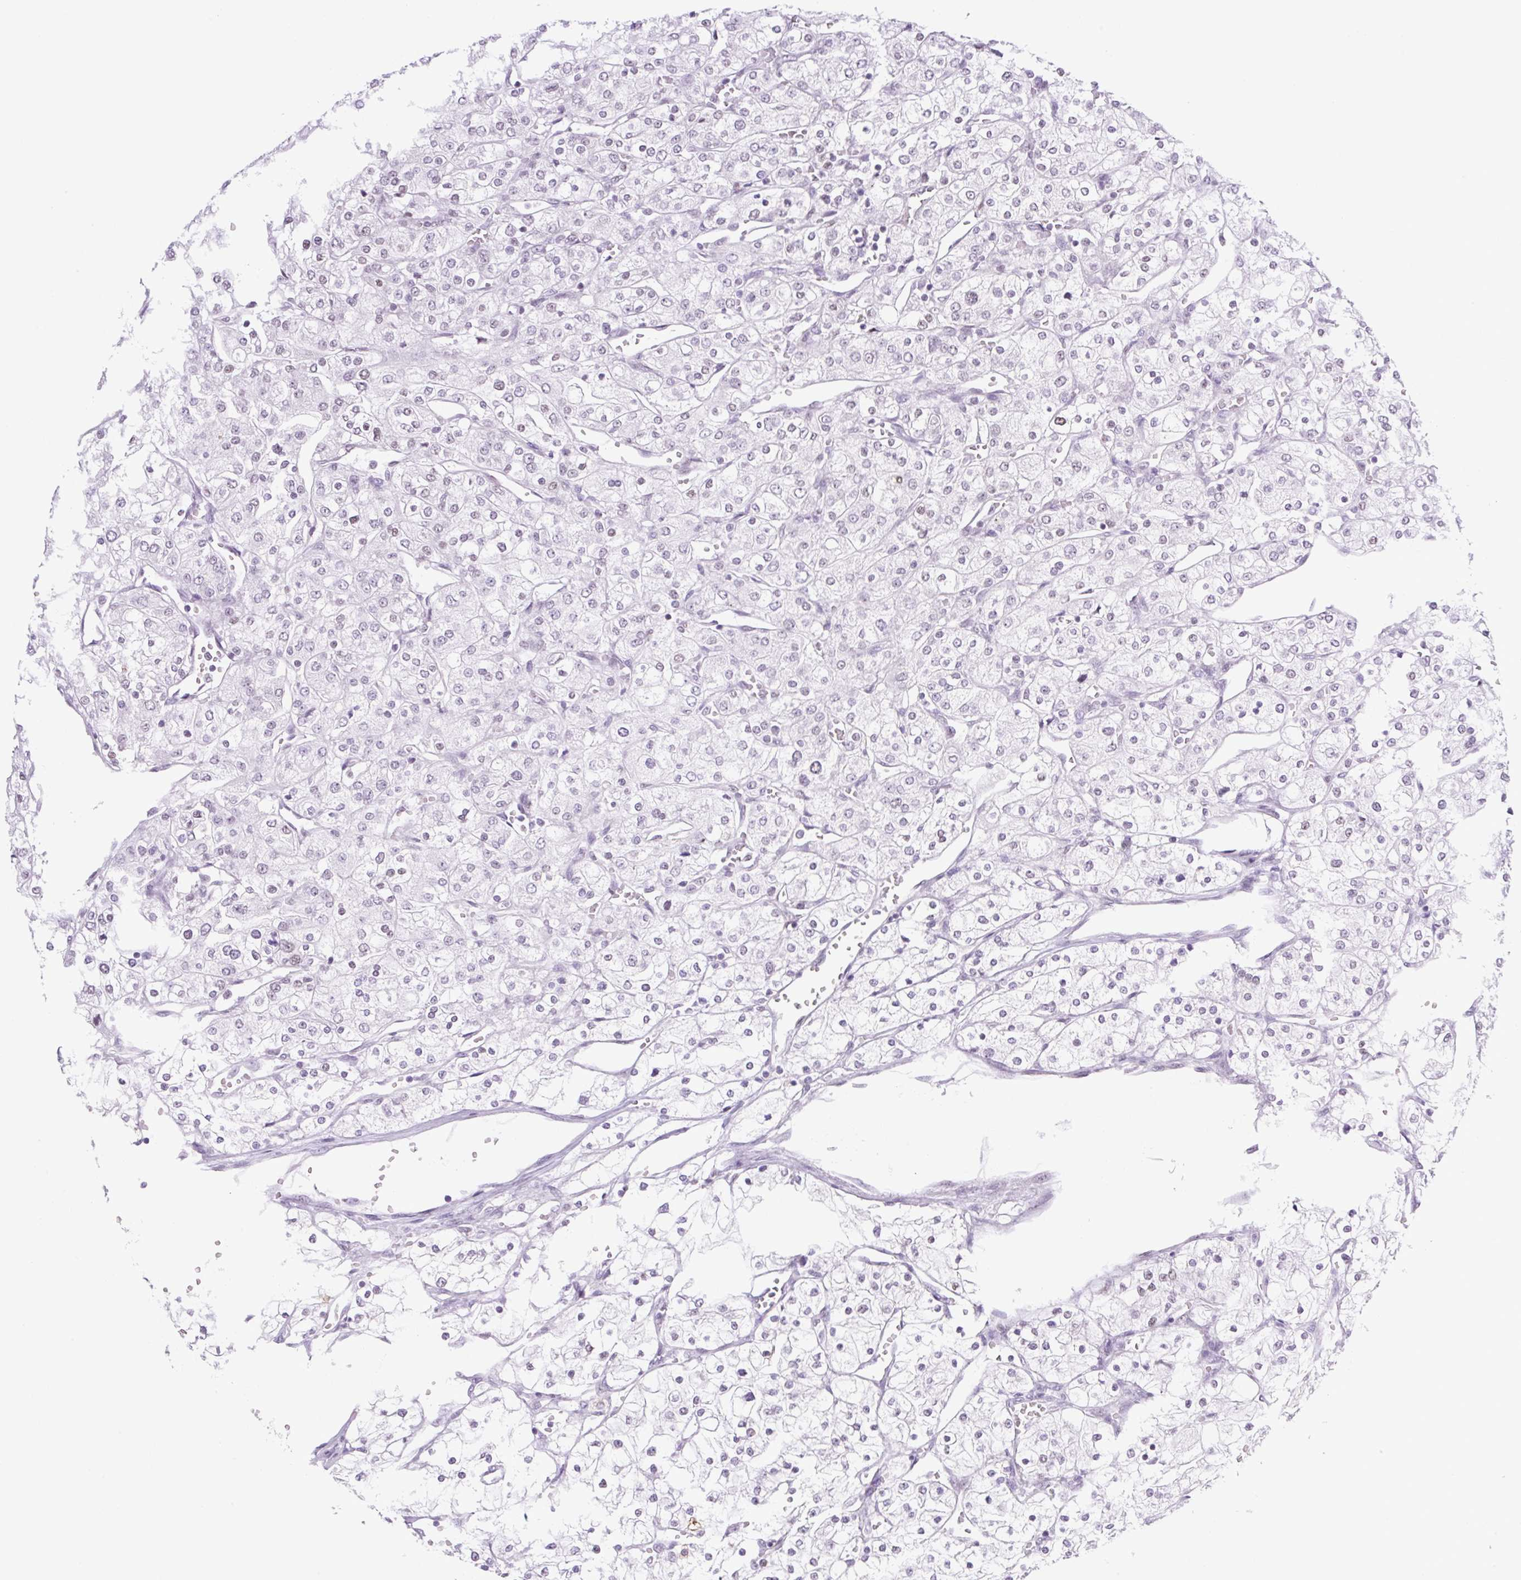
{"staining": {"intensity": "negative", "quantity": "none", "location": "none"}, "tissue": "renal cancer", "cell_type": "Tumor cells", "image_type": "cancer", "snomed": [{"axis": "morphology", "description": "Adenocarcinoma, NOS"}, {"axis": "topography", "description": "Kidney"}], "caption": "Immunohistochemical staining of human renal adenocarcinoma displays no significant positivity in tumor cells.", "gene": "TLE3", "patient": {"sex": "male", "age": 80}}